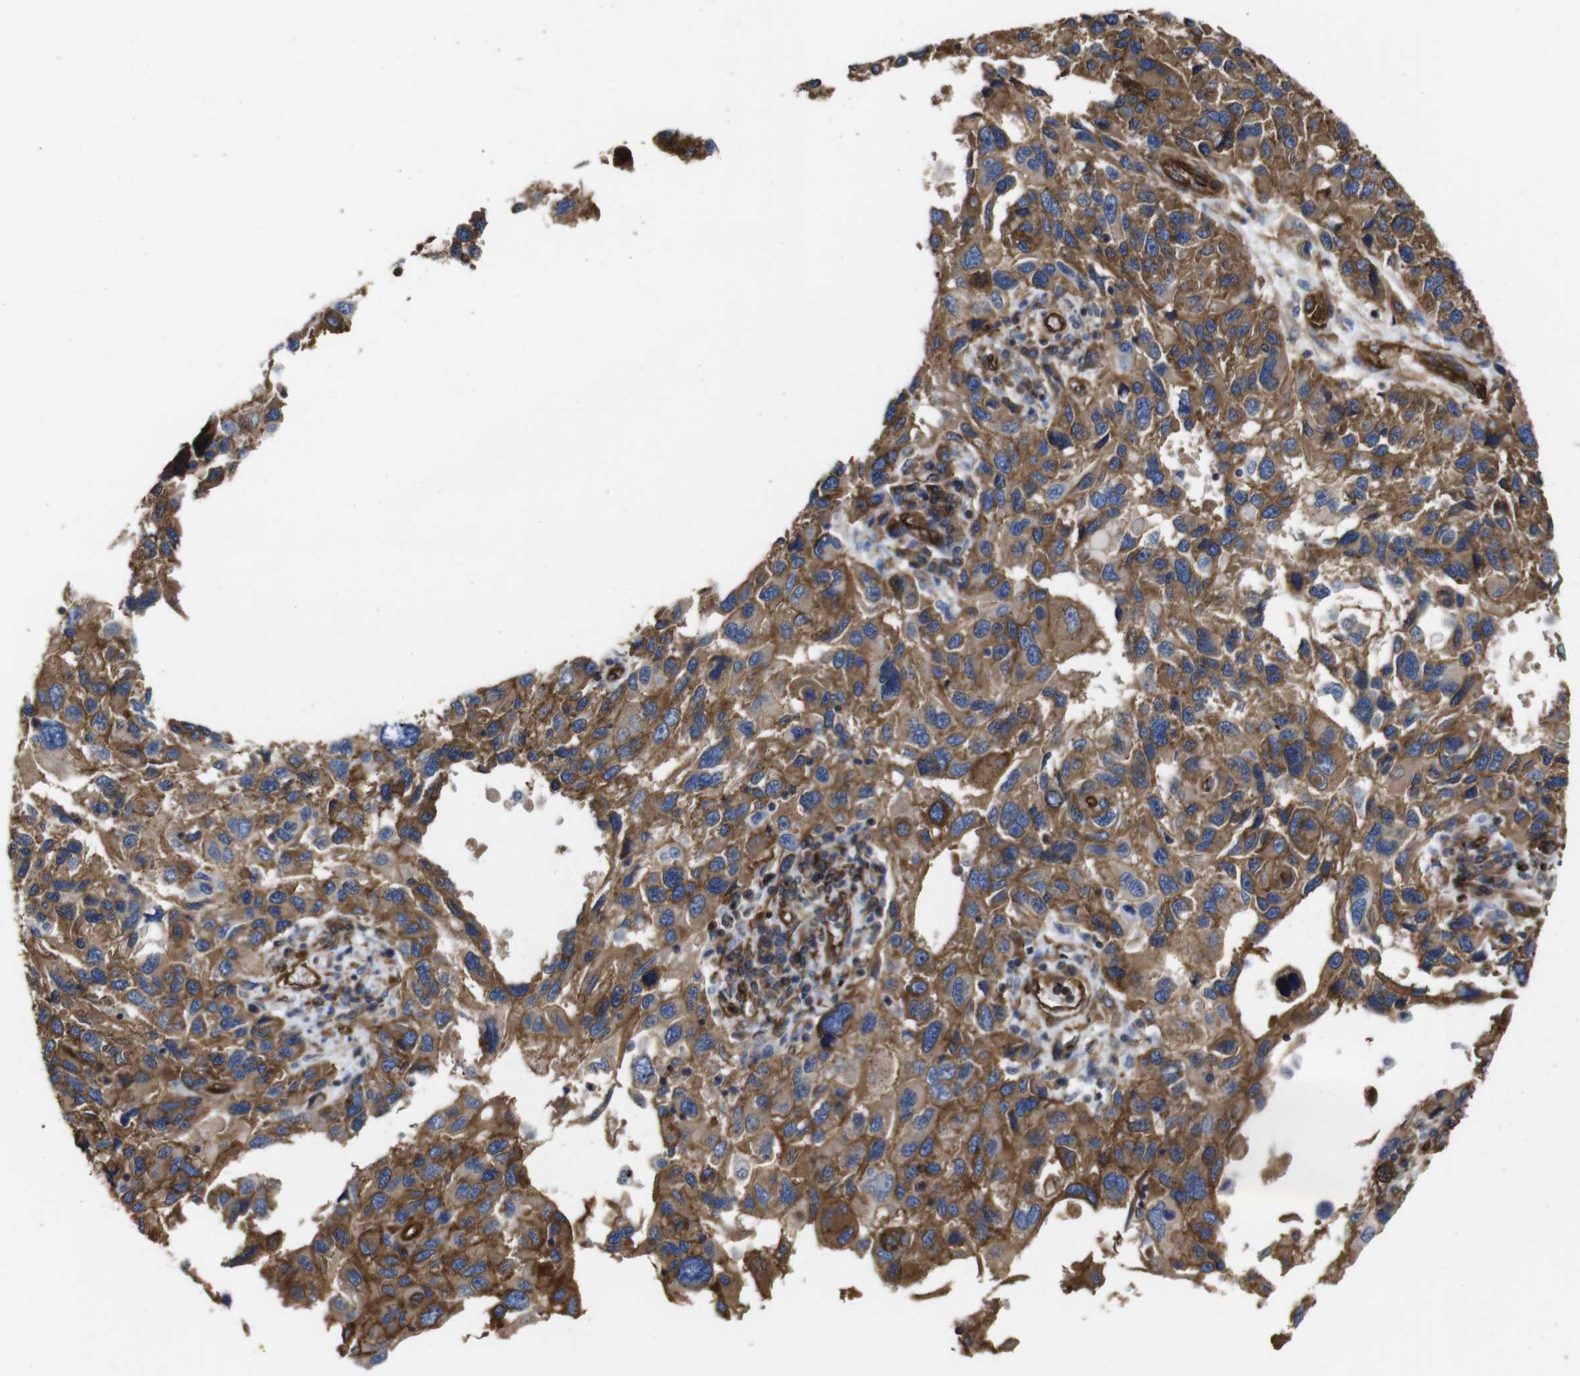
{"staining": {"intensity": "moderate", "quantity": ">75%", "location": "cytoplasmic/membranous"}, "tissue": "melanoma", "cell_type": "Tumor cells", "image_type": "cancer", "snomed": [{"axis": "morphology", "description": "Malignant melanoma, NOS"}, {"axis": "topography", "description": "Skin"}], "caption": "Melanoma stained with DAB immunohistochemistry demonstrates medium levels of moderate cytoplasmic/membranous expression in approximately >75% of tumor cells. (Stains: DAB (3,3'-diaminobenzidine) in brown, nuclei in blue, Microscopy: brightfield microscopy at high magnification).", "gene": "SPTBN1", "patient": {"sex": "male", "age": 53}}